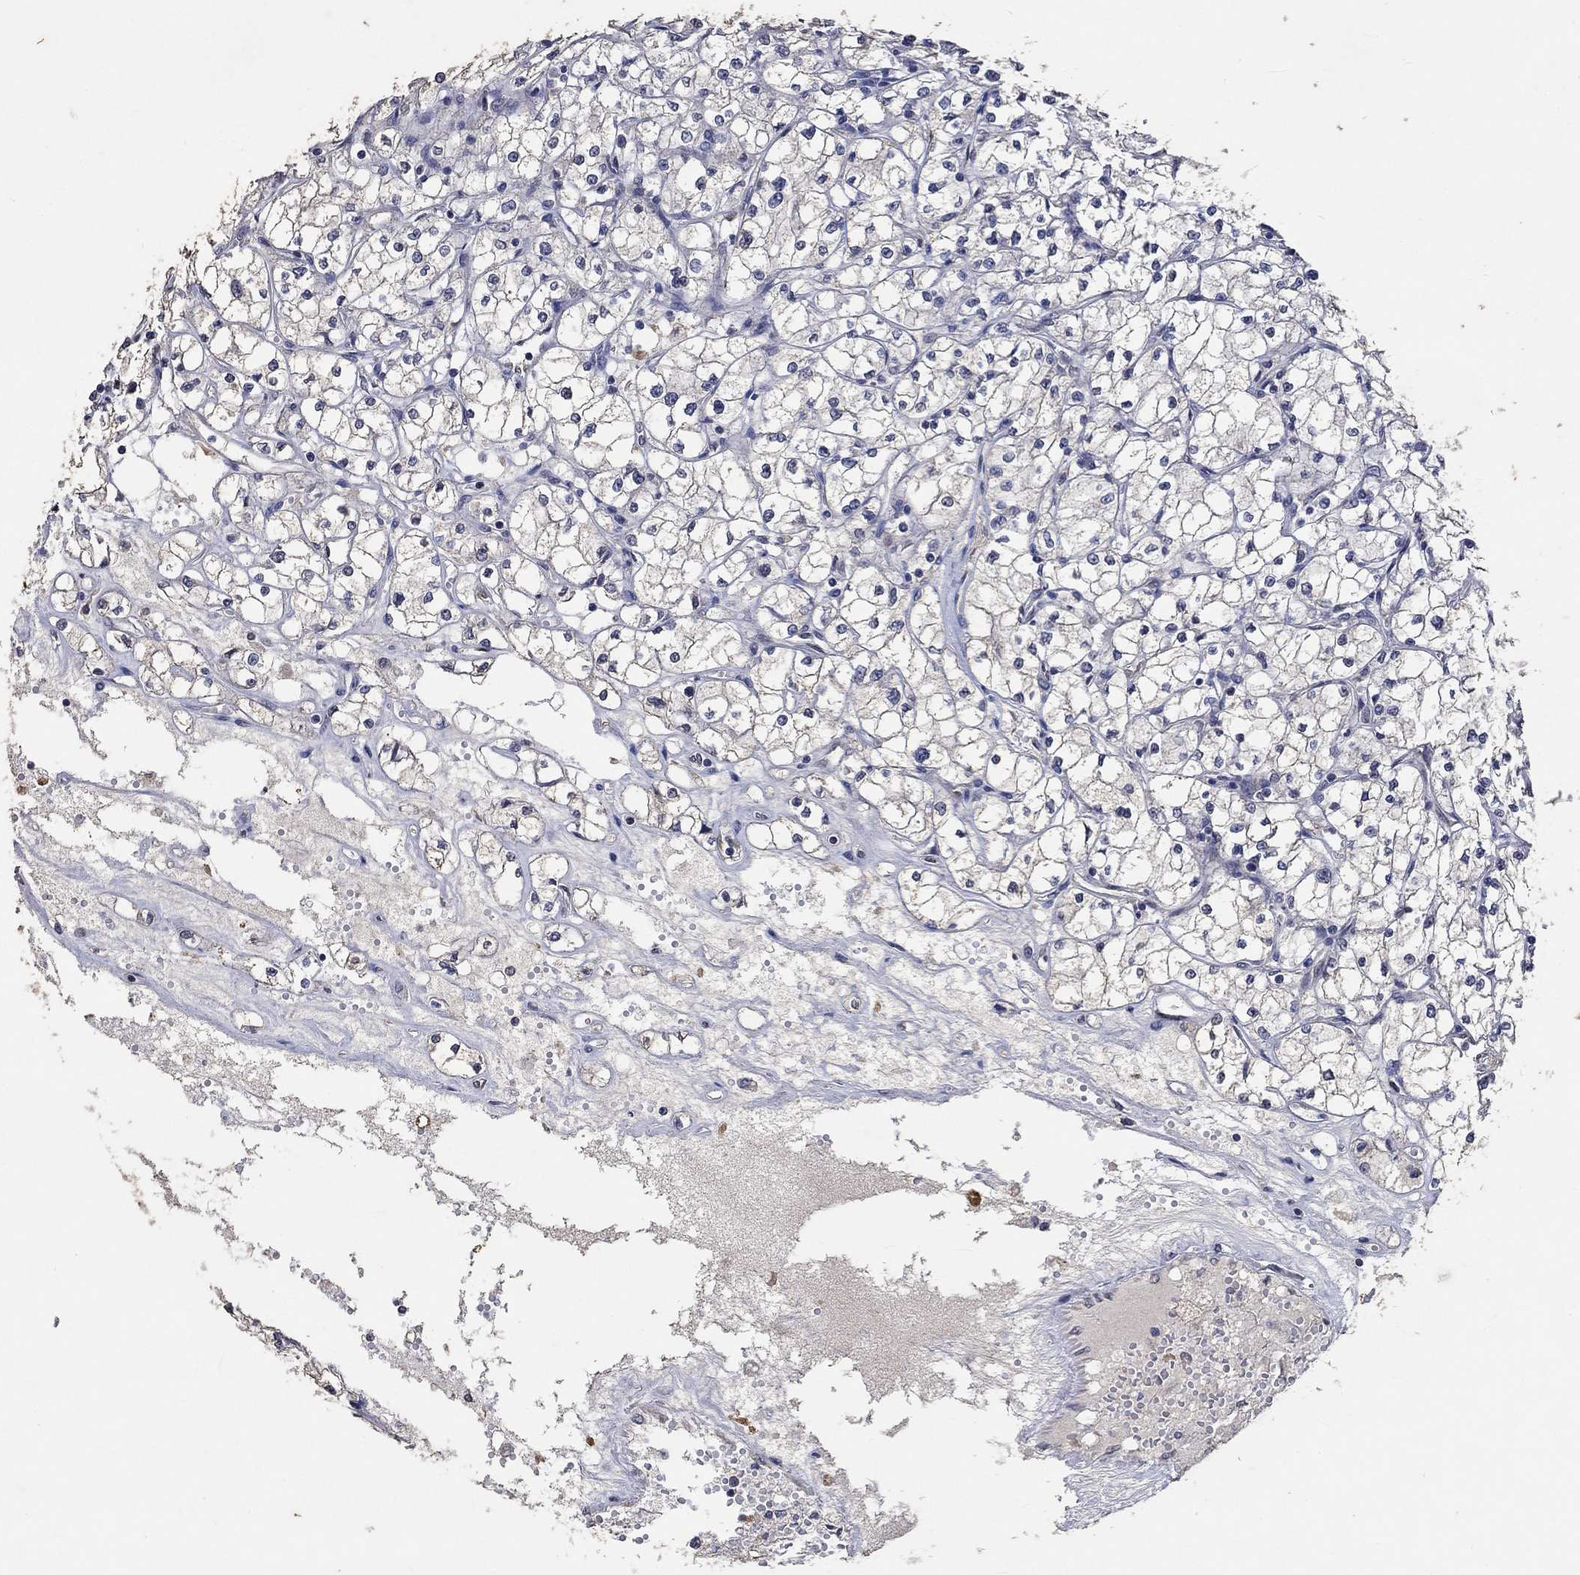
{"staining": {"intensity": "negative", "quantity": "none", "location": "none"}, "tissue": "renal cancer", "cell_type": "Tumor cells", "image_type": "cancer", "snomed": [{"axis": "morphology", "description": "Adenocarcinoma, NOS"}, {"axis": "topography", "description": "Kidney"}], "caption": "This is a photomicrograph of IHC staining of adenocarcinoma (renal), which shows no staining in tumor cells.", "gene": "PTPN20", "patient": {"sex": "male", "age": 67}}